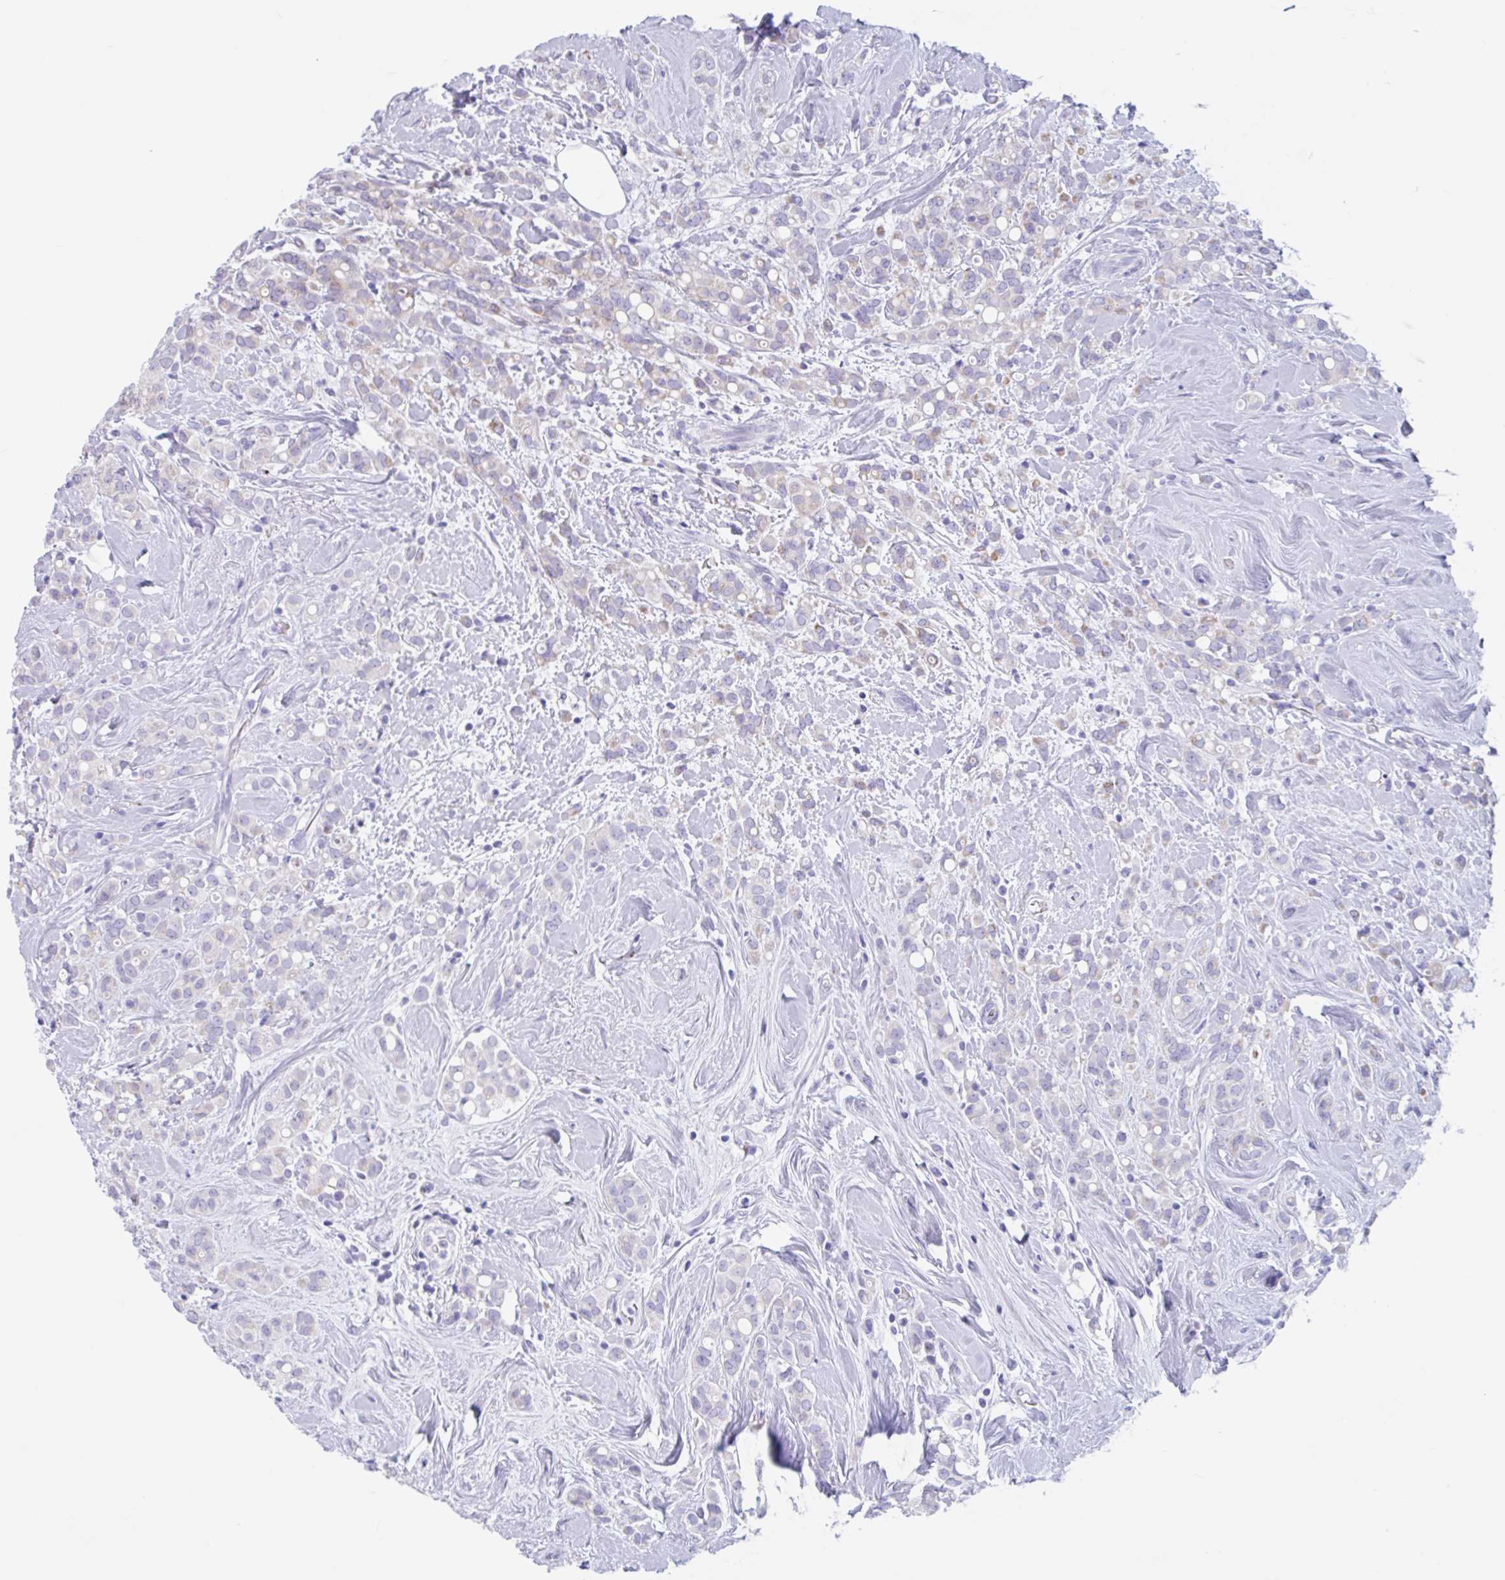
{"staining": {"intensity": "weak", "quantity": "<25%", "location": "cytoplasmic/membranous"}, "tissue": "breast cancer", "cell_type": "Tumor cells", "image_type": "cancer", "snomed": [{"axis": "morphology", "description": "Lobular carcinoma"}, {"axis": "topography", "description": "Breast"}], "caption": "This is an IHC histopathology image of human breast lobular carcinoma. There is no positivity in tumor cells.", "gene": "CPTP", "patient": {"sex": "female", "age": 68}}